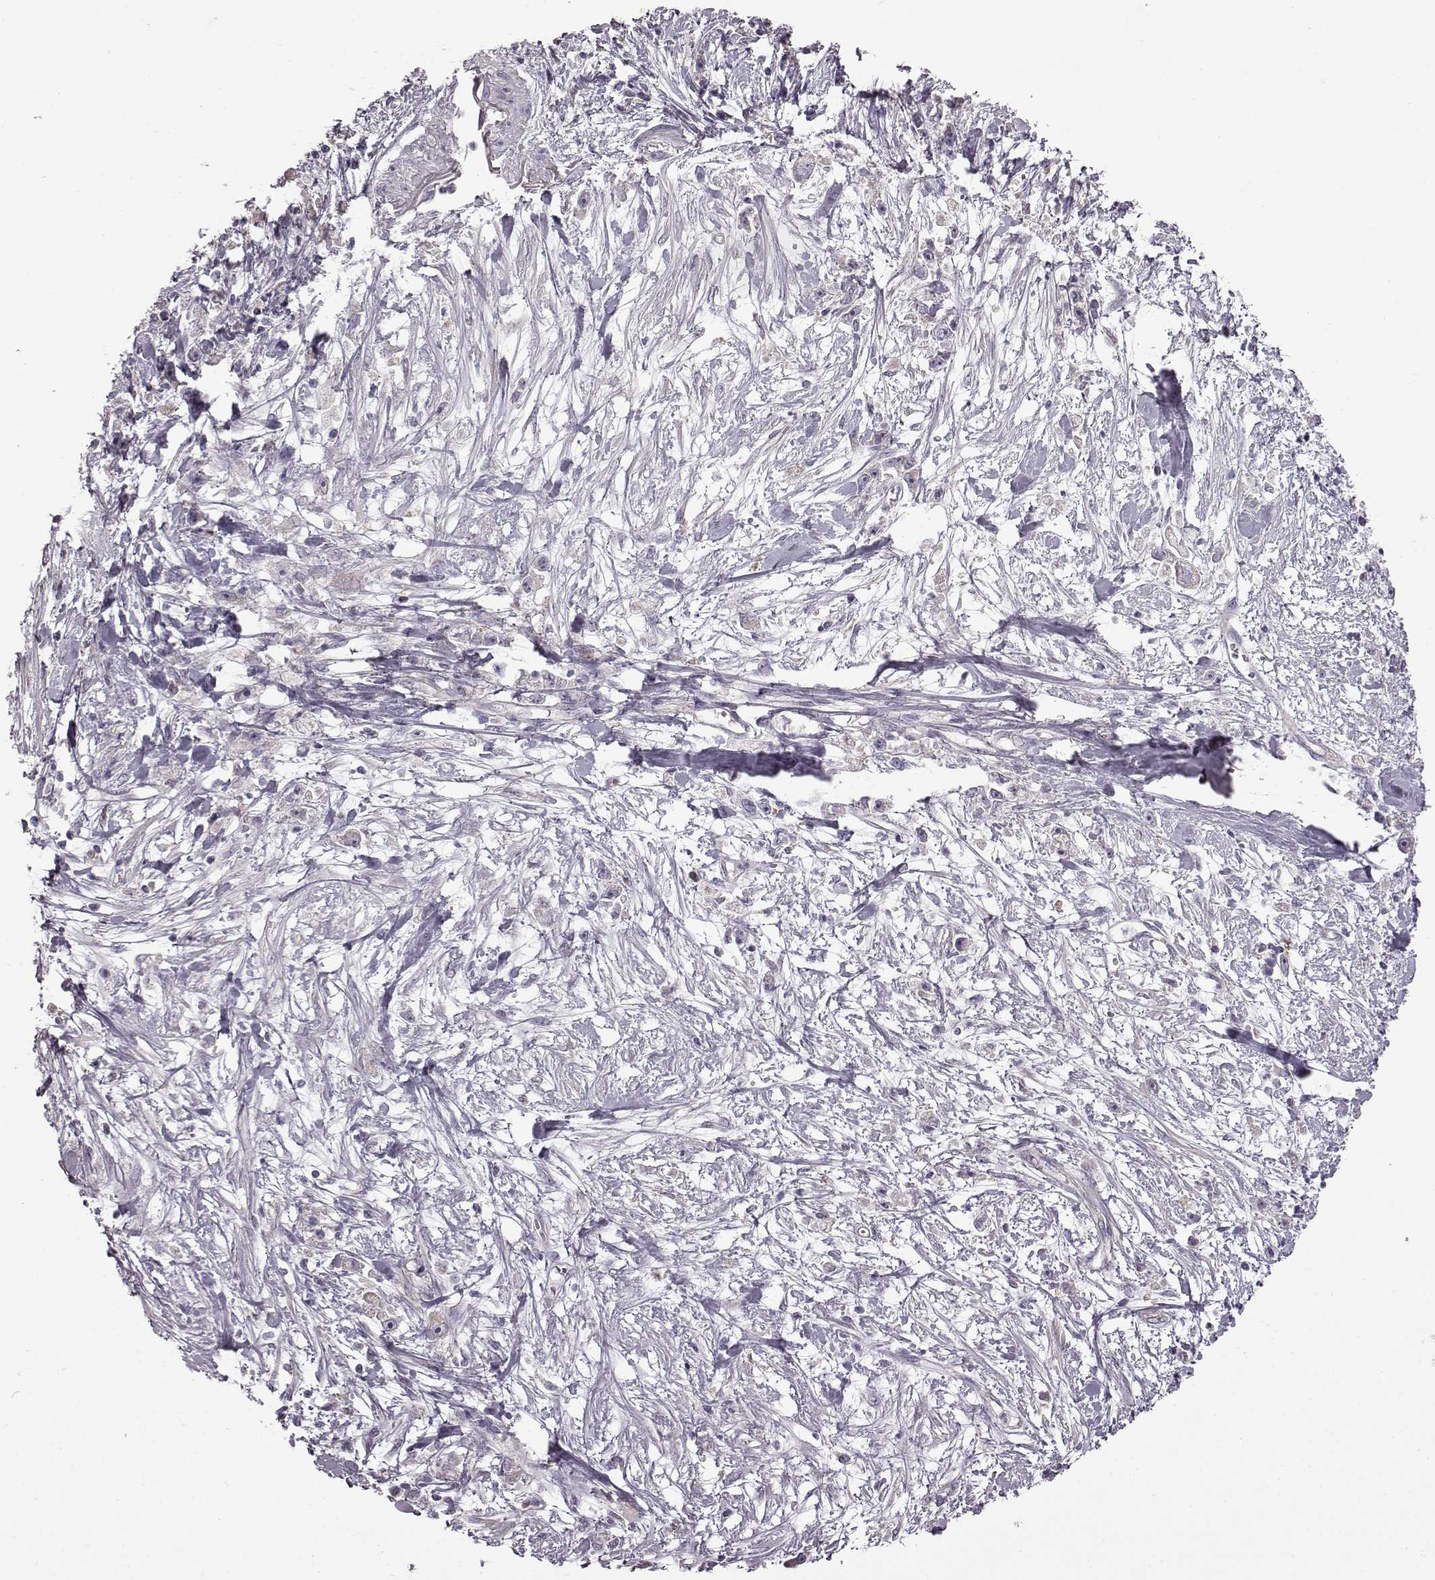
{"staining": {"intensity": "negative", "quantity": "none", "location": "none"}, "tissue": "stomach cancer", "cell_type": "Tumor cells", "image_type": "cancer", "snomed": [{"axis": "morphology", "description": "Adenocarcinoma, NOS"}, {"axis": "topography", "description": "Stomach"}], "caption": "Tumor cells show no significant protein positivity in adenocarcinoma (stomach).", "gene": "B3GNT6", "patient": {"sex": "female", "age": 59}}